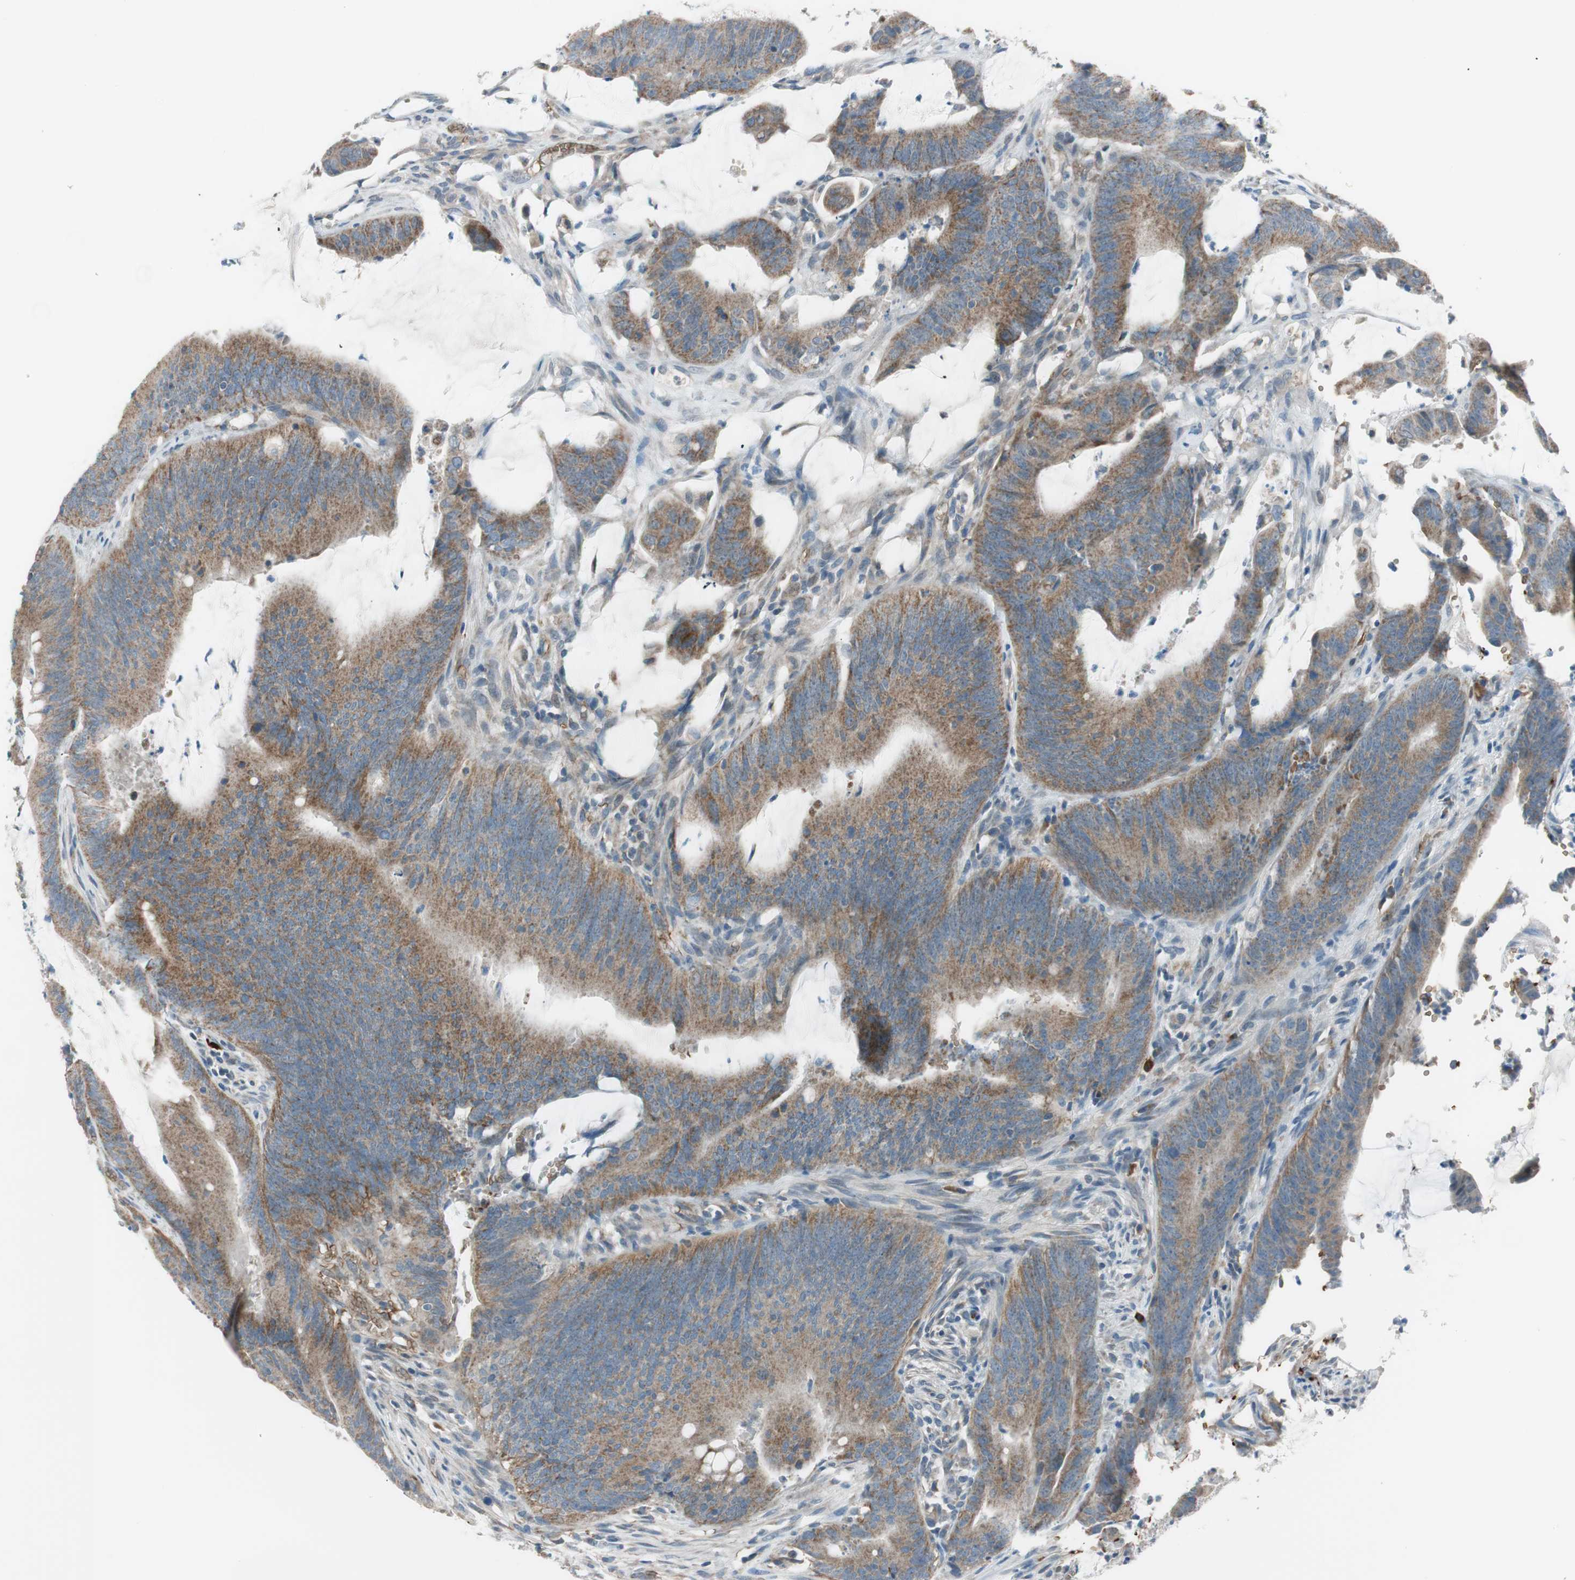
{"staining": {"intensity": "moderate", "quantity": ">75%", "location": "cytoplasmic/membranous"}, "tissue": "colorectal cancer", "cell_type": "Tumor cells", "image_type": "cancer", "snomed": [{"axis": "morphology", "description": "Adenocarcinoma, NOS"}, {"axis": "topography", "description": "Rectum"}], "caption": "Protein expression analysis of colorectal cancer (adenocarcinoma) shows moderate cytoplasmic/membranous positivity in approximately >75% of tumor cells. The protein of interest is shown in brown color, while the nuclei are stained blue.", "gene": "GYPC", "patient": {"sex": "female", "age": 66}}